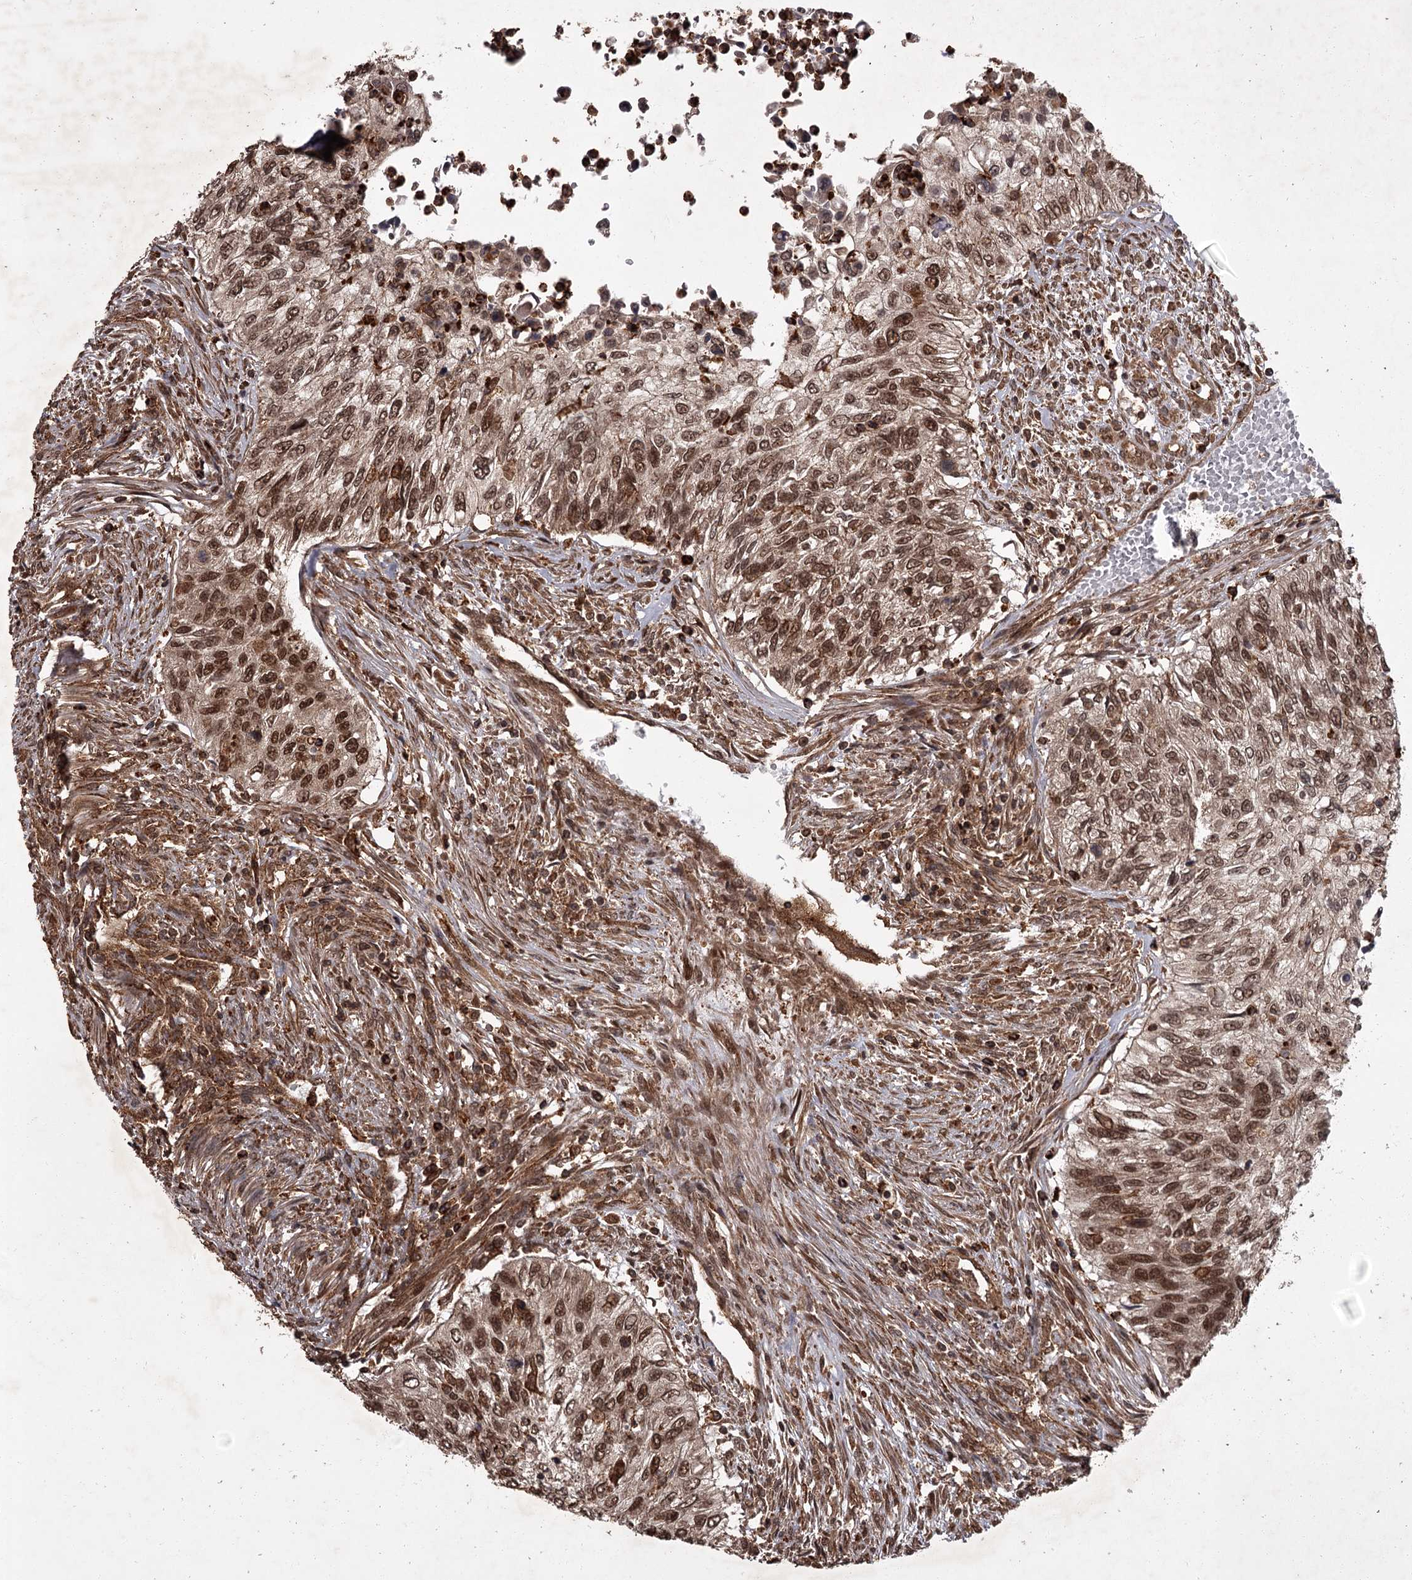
{"staining": {"intensity": "moderate", "quantity": ">75%", "location": "nuclear"}, "tissue": "urothelial cancer", "cell_type": "Tumor cells", "image_type": "cancer", "snomed": [{"axis": "morphology", "description": "Urothelial carcinoma, High grade"}, {"axis": "topography", "description": "Urinary bladder"}], "caption": "Immunohistochemical staining of urothelial cancer displays medium levels of moderate nuclear protein positivity in approximately >75% of tumor cells.", "gene": "TBC1D23", "patient": {"sex": "female", "age": 60}}